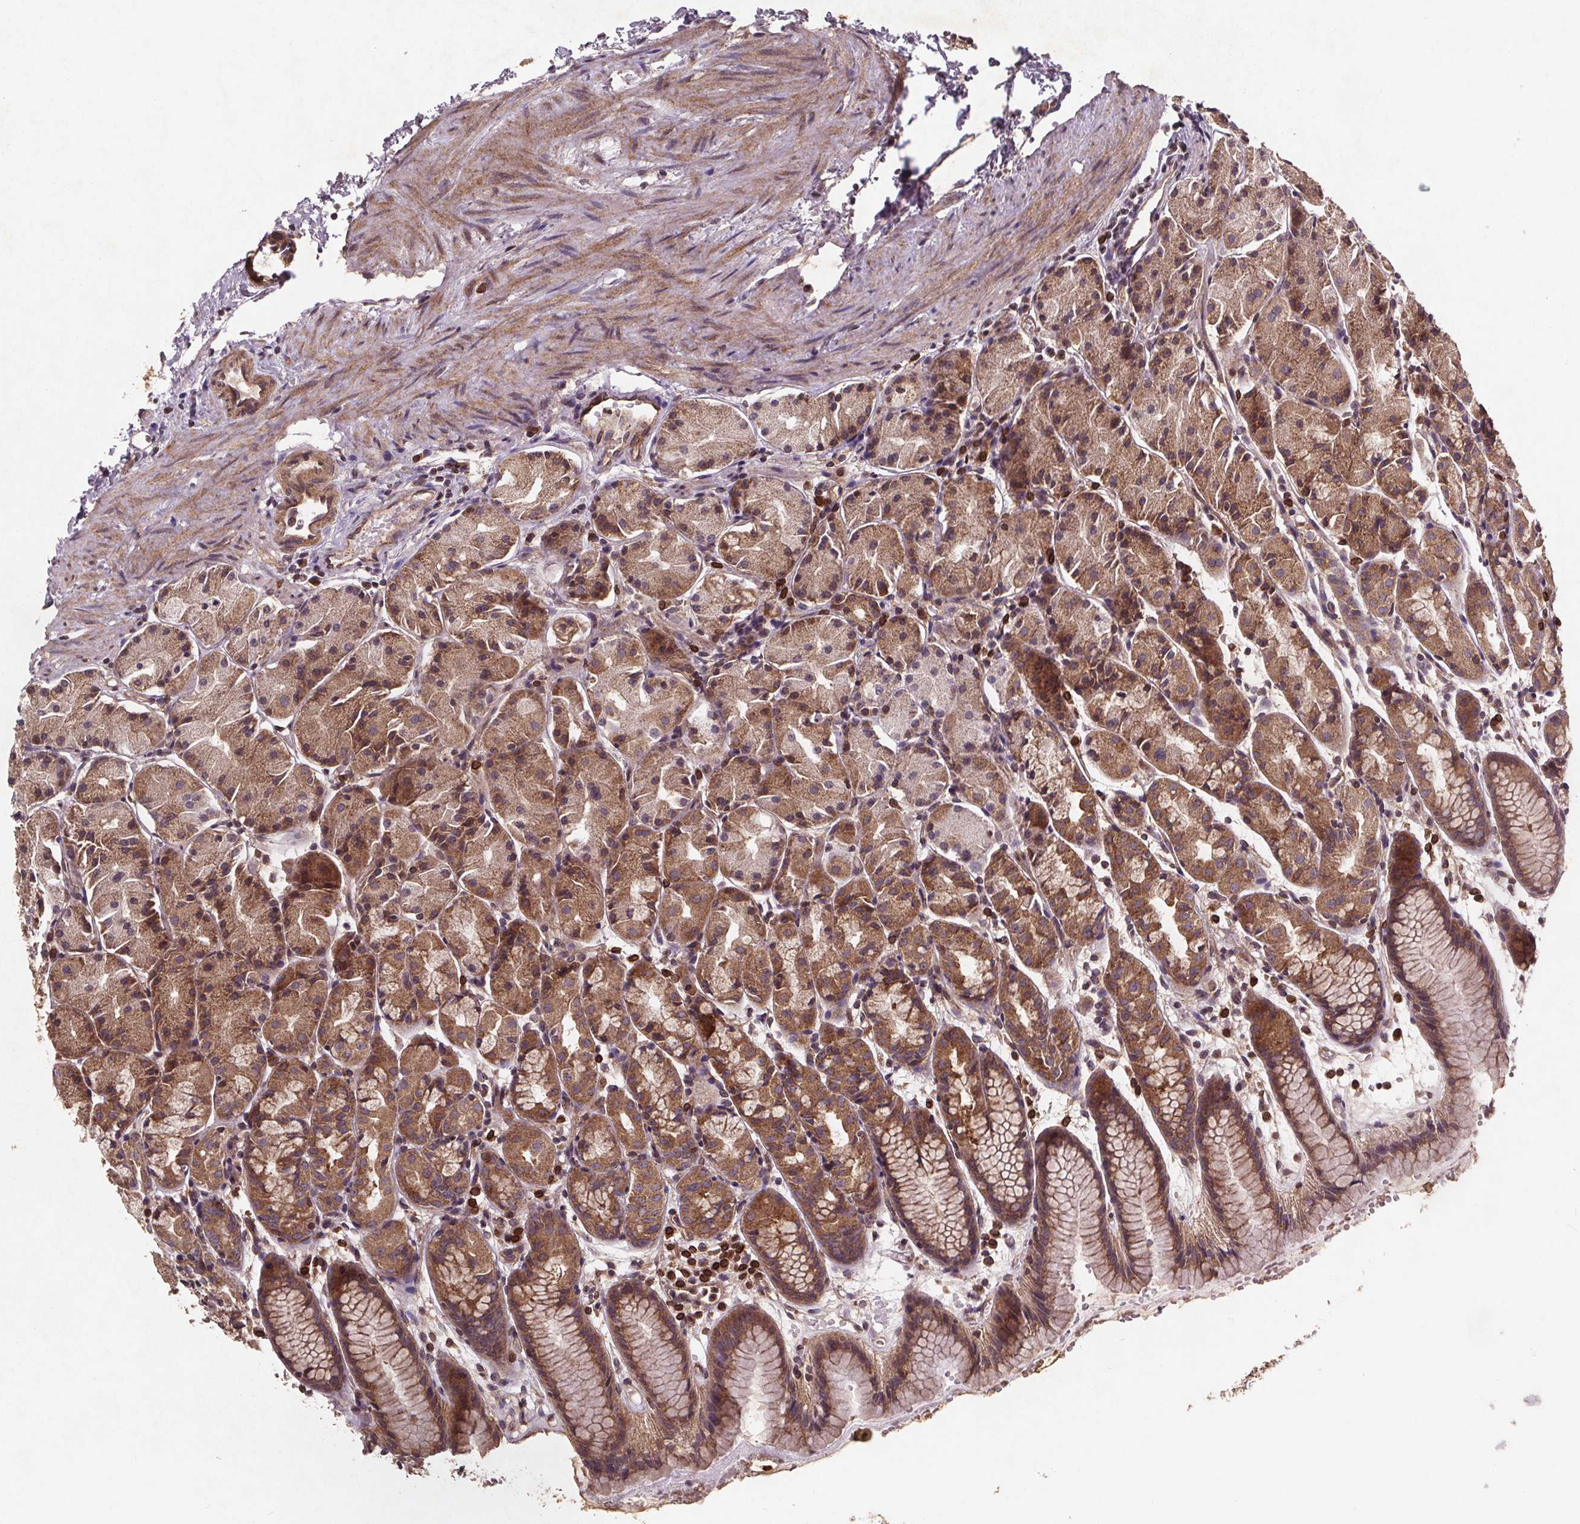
{"staining": {"intensity": "moderate", "quantity": ">75%", "location": "cytoplasmic/membranous"}, "tissue": "stomach", "cell_type": "Glandular cells", "image_type": "normal", "snomed": [{"axis": "morphology", "description": "Normal tissue, NOS"}, {"axis": "topography", "description": "Stomach, upper"}], "caption": "Moderate cytoplasmic/membranous protein expression is present in about >75% of glandular cells in stomach. The staining was performed using DAB (3,3'-diaminobenzidine), with brown indicating positive protein expression. Nuclei are stained blue with hematoxylin.", "gene": "STRN3", "patient": {"sex": "male", "age": 47}}